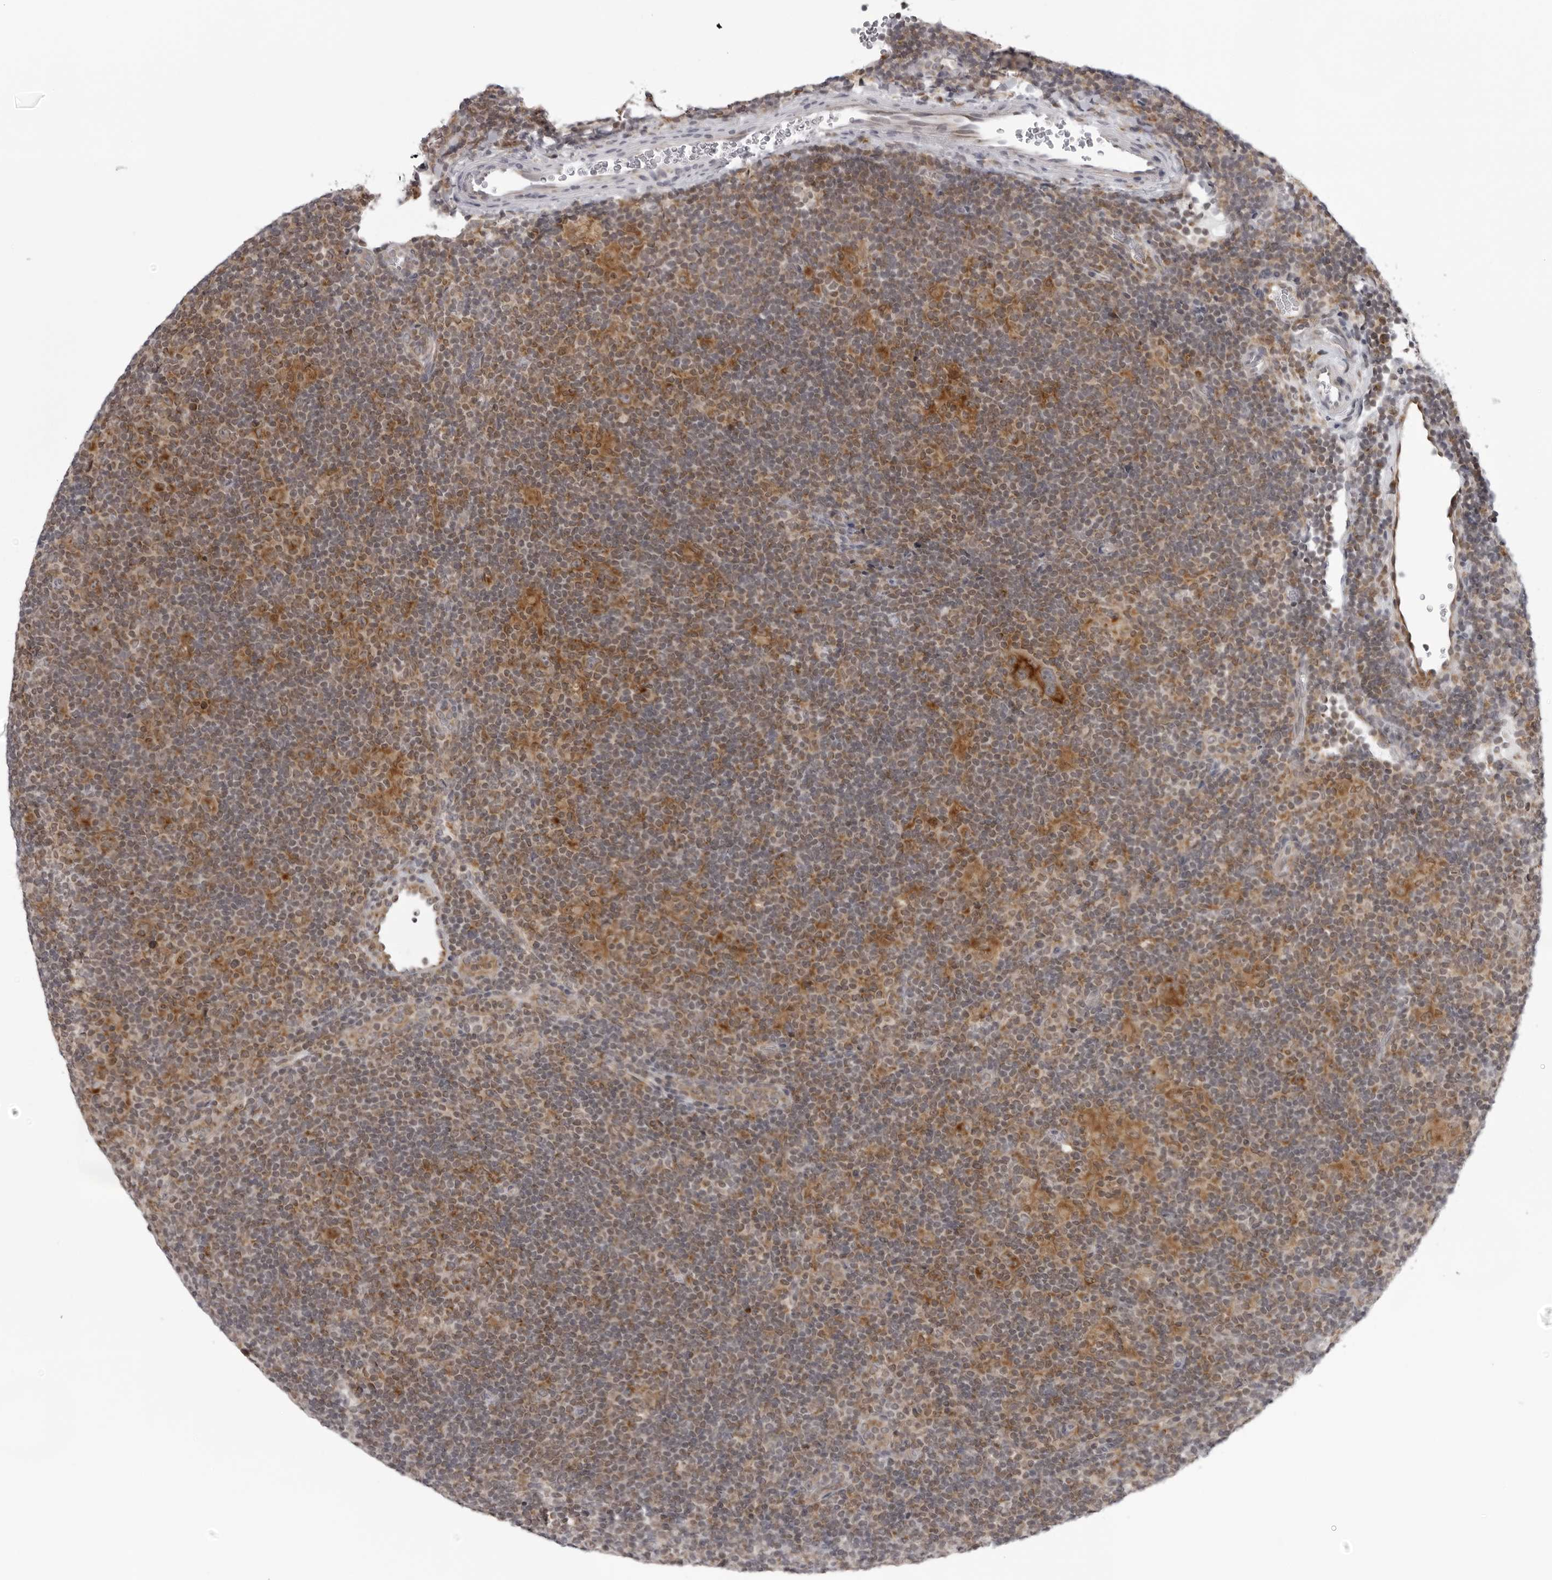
{"staining": {"intensity": "moderate", "quantity": ">75%", "location": "cytoplasmic/membranous"}, "tissue": "lymphoma", "cell_type": "Tumor cells", "image_type": "cancer", "snomed": [{"axis": "morphology", "description": "Hodgkin's disease, NOS"}, {"axis": "topography", "description": "Lymph node"}], "caption": "About >75% of tumor cells in lymphoma show moderate cytoplasmic/membranous protein staining as visualized by brown immunohistochemical staining.", "gene": "MRPS15", "patient": {"sex": "female", "age": 57}}